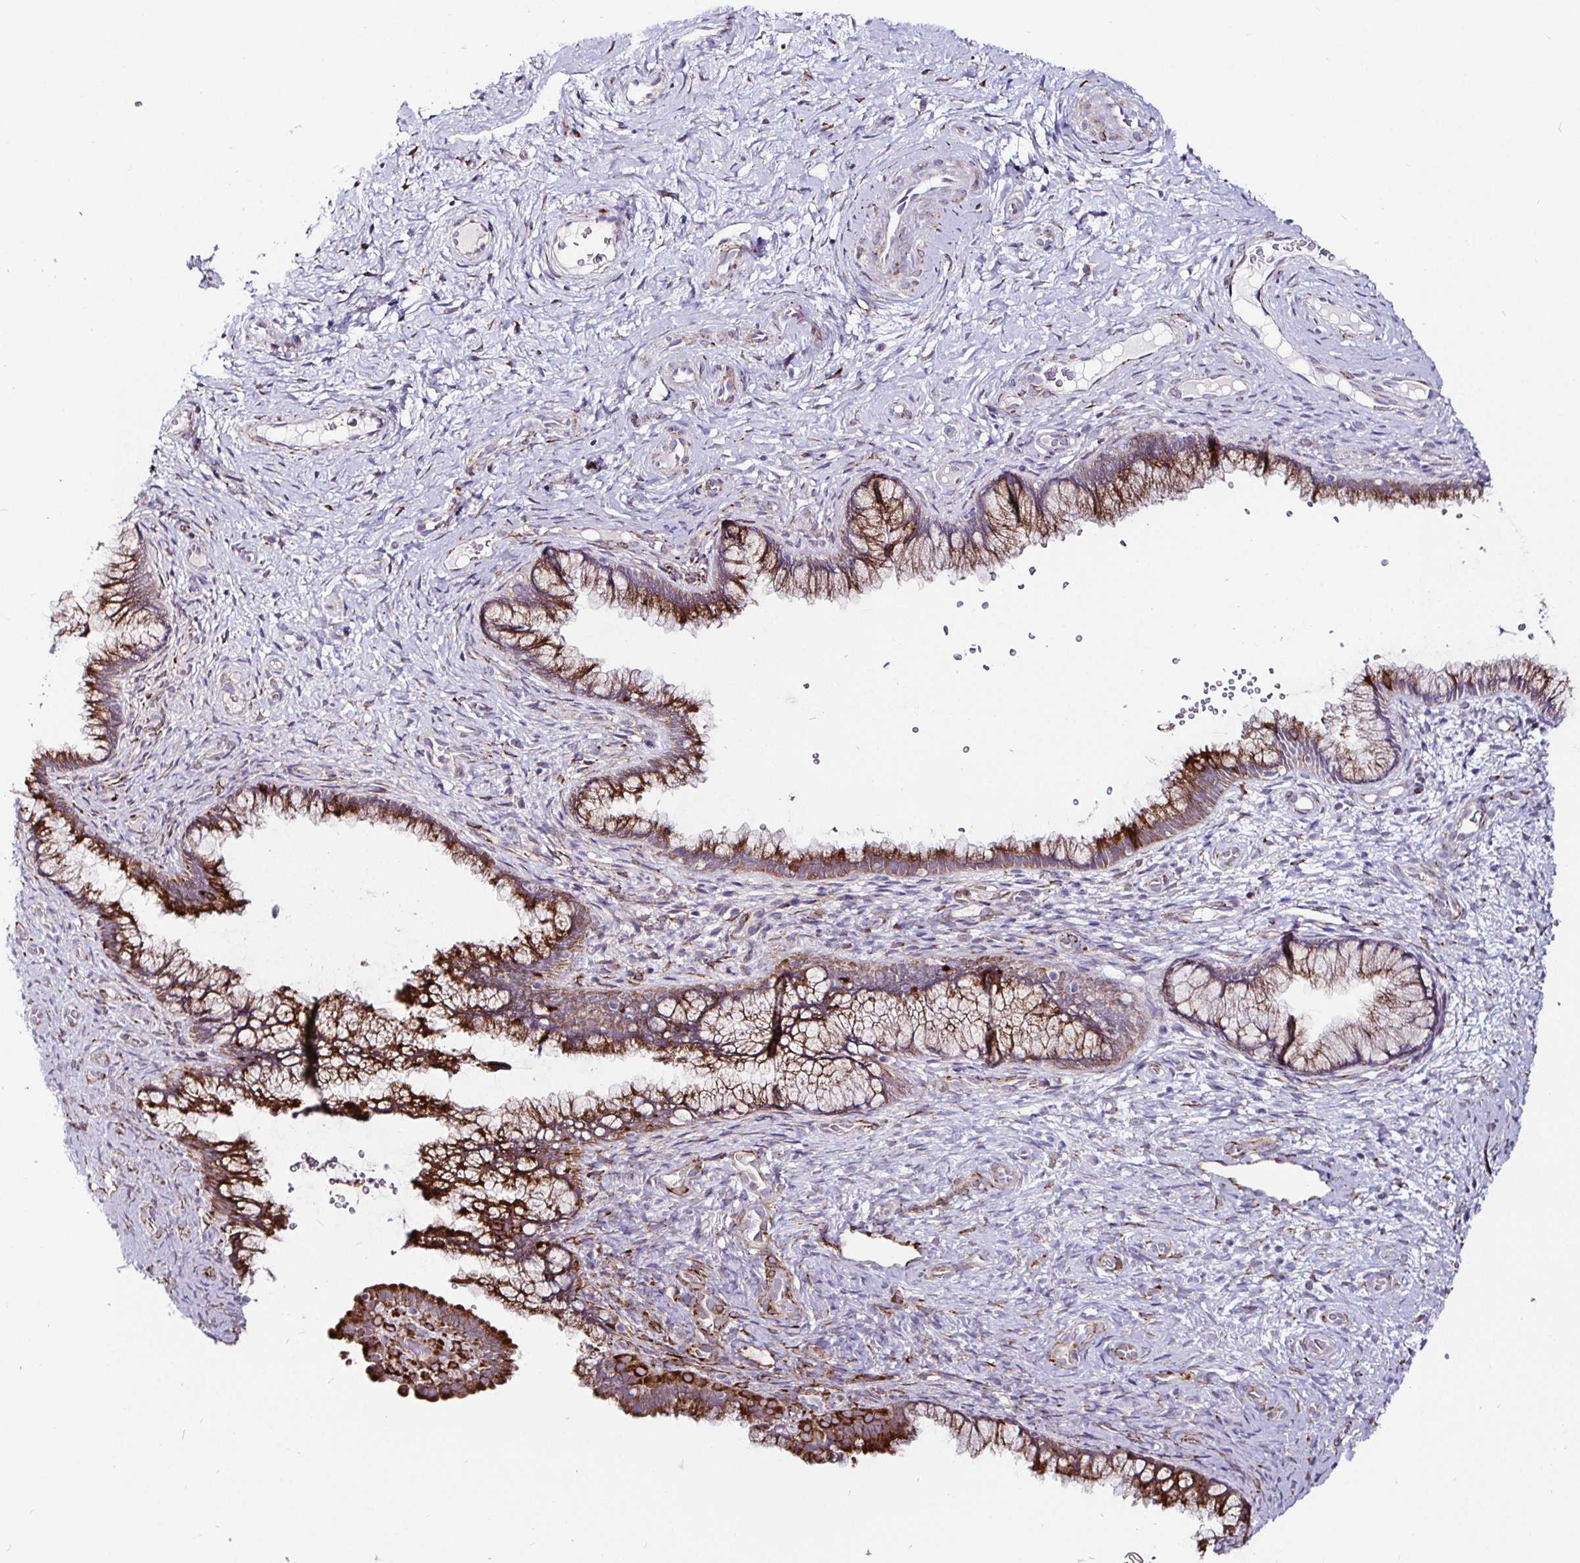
{"staining": {"intensity": "strong", "quantity": "25%-75%", "location": "cytoplasmic/membranous"}, "tissue": "cervix", "cell_type": "Glandular cells", "image_type": "normal", "snomed": [{"axis": "morphology", "description": "Normal tissue, NOS"}, {"axis": "topography", "description": "Cervix"}], "caption": "Strong cytoplasmic/membranous protein expression is appreciated in about 25%-75% of glandular cells in cervix.", "gene": "P4HA2", "patient": {"sex": "female", "age": 34}}